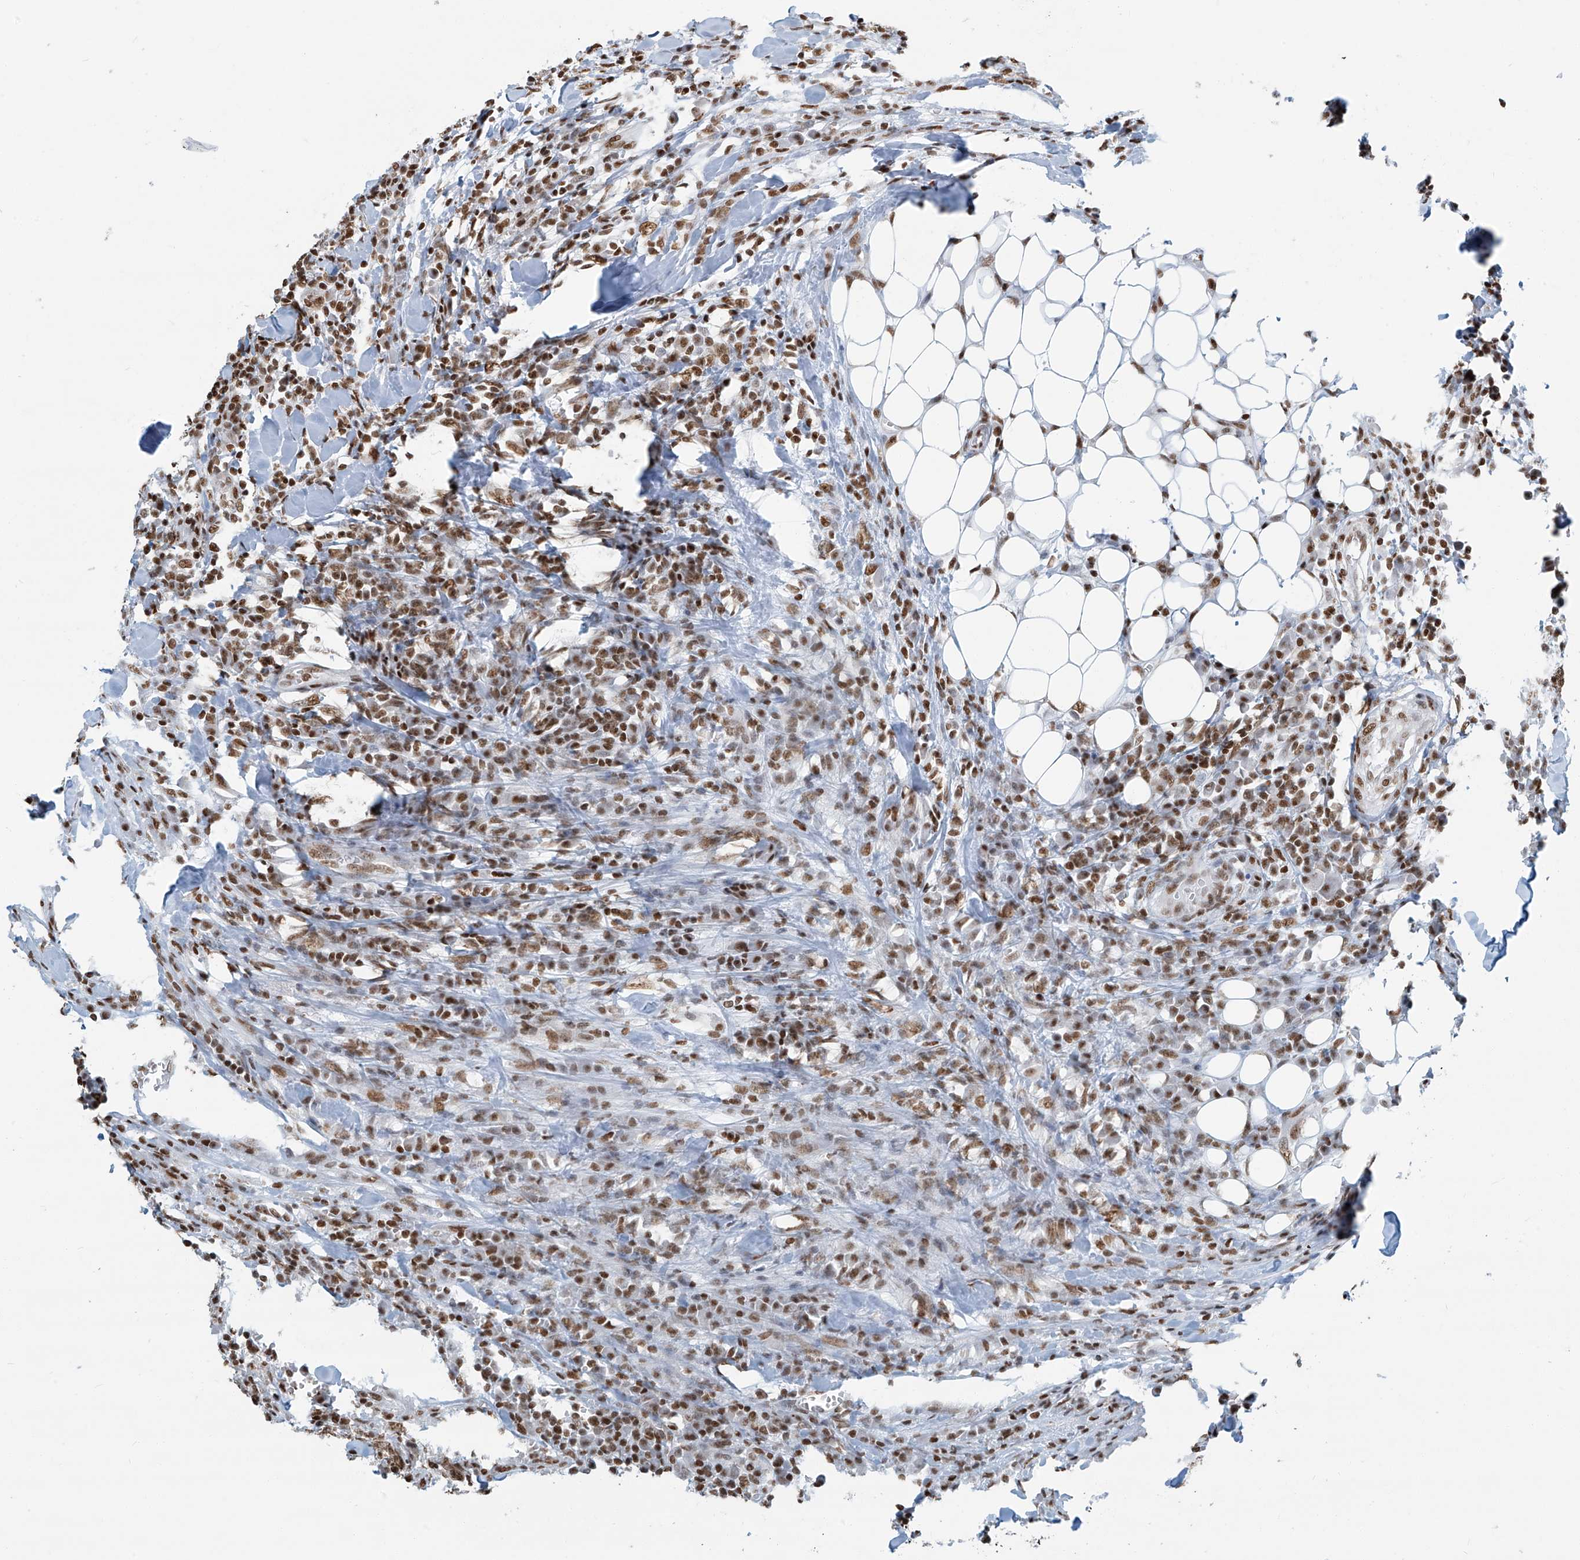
{"staining": {"intensity": "strong", "quantity": ">75%", "location": "nuclear"}, "tissue": "head and neck cancer", "cell_type": "Tumor cells", "image_type": "cancer", "snomed": [{"axis": "morphology", "description": "Squamous cell carcinoma, NOS"}, {"axis": "topography", "description": "Head-Neck"}], "caption": "A high amount of strong nuclear positivity is present in approximately >75% of tumor cells in squamous cell carcinoma (head and neck) tissue. (DAB = brown stain, brightfield microscopy at high magnification).", "gene": "SARNP", "patient": {"sex": "male", "age": 66}}